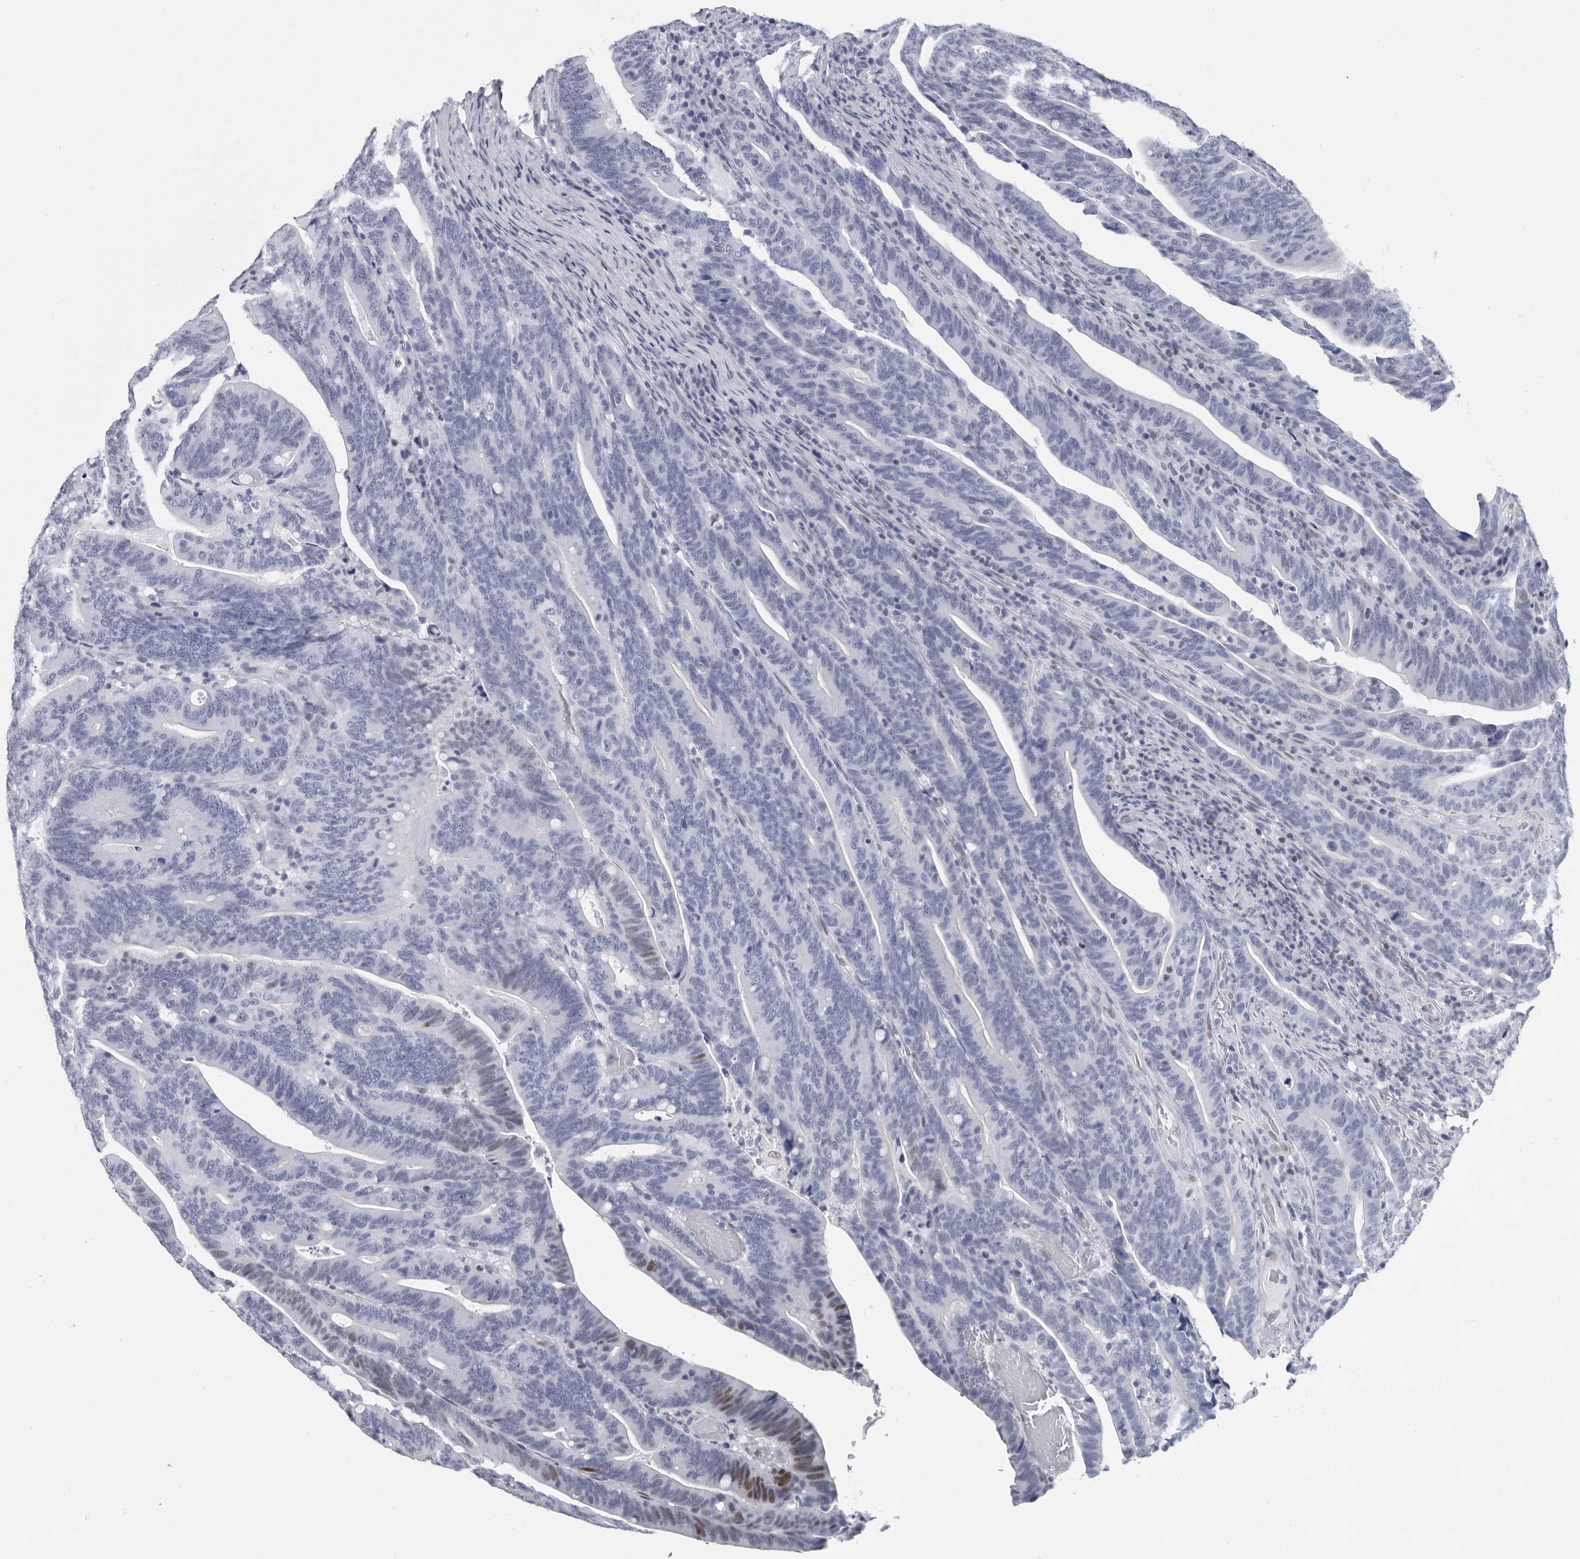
{"staining": {"intensity": "negative", "quantity": "none", "location": "none"}, "tissue": "colorectal cancer", "cell_type": "Tumor cells", "image_type": "cancer", "snomed": [{"axis": "morphology", "description": "Adenocarcinoma, NOS"}, {"axis": "topography", "description": "Colon"}], "caption": "The histopathology image shows no significant positivity in tumor cells of colorectal cancer (adenocarcinoma).", "gene": "WRAP73", "patient": {"sex": "female", "age": 66}}